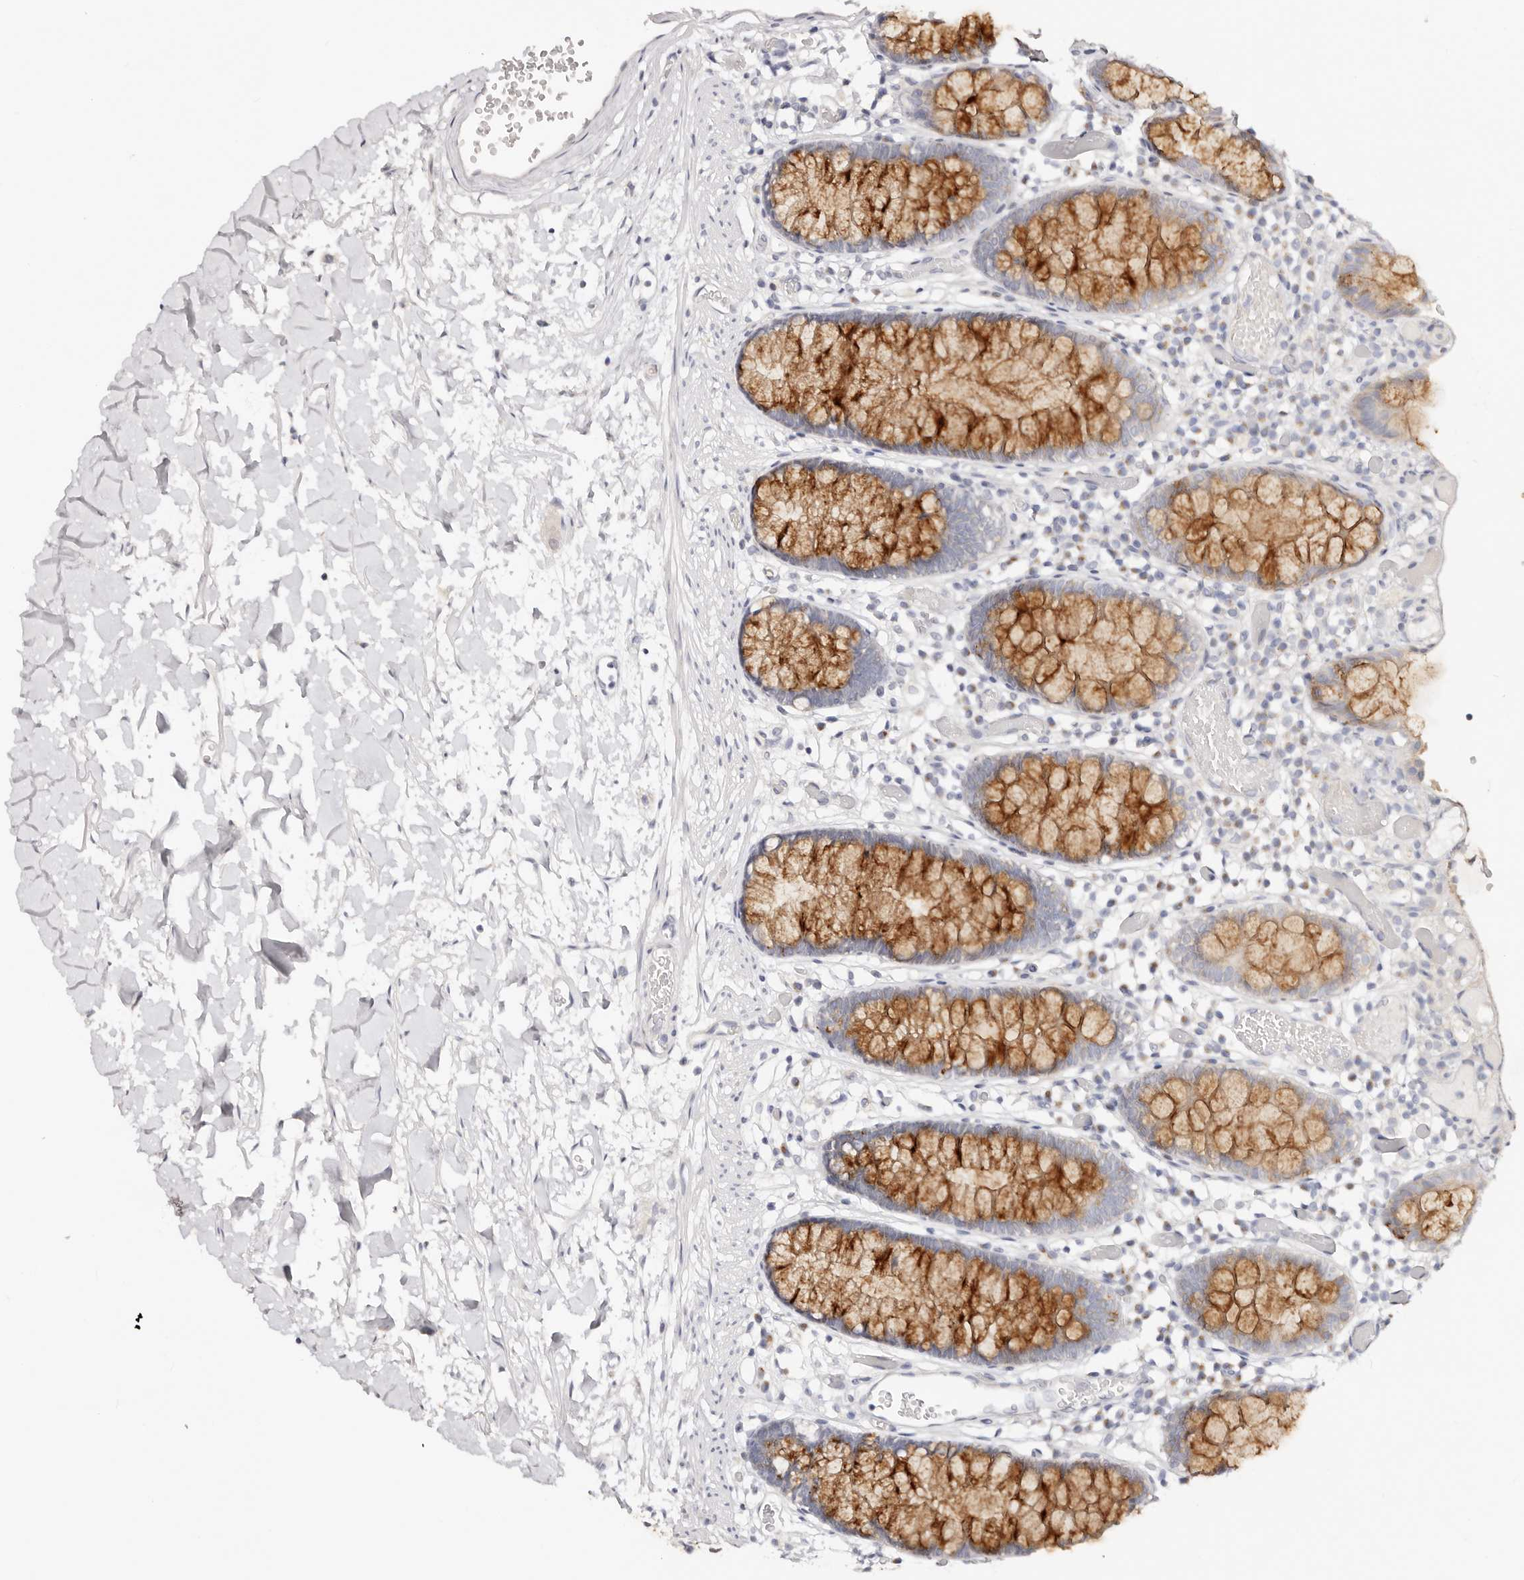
{"staining": {"intensity": "negative", "quantity": "none", "location": "none"}, "tissue": "colon", "cell_type": "Endothelial cells", "image_type": "normal", "snomed": [{"axis": "morphology", "description": "Normal tissue, NOS"}, {"axis": "topography", "description": "Colon"}], "caption": "Endothelial cells show no significant expression in benign colon. (DAB immunohistochemistry (IHC) visualized using brightfield microscopy, high magnification).", "gene": "DNASE1", "patient": {"sex": "male", "age": 14}}